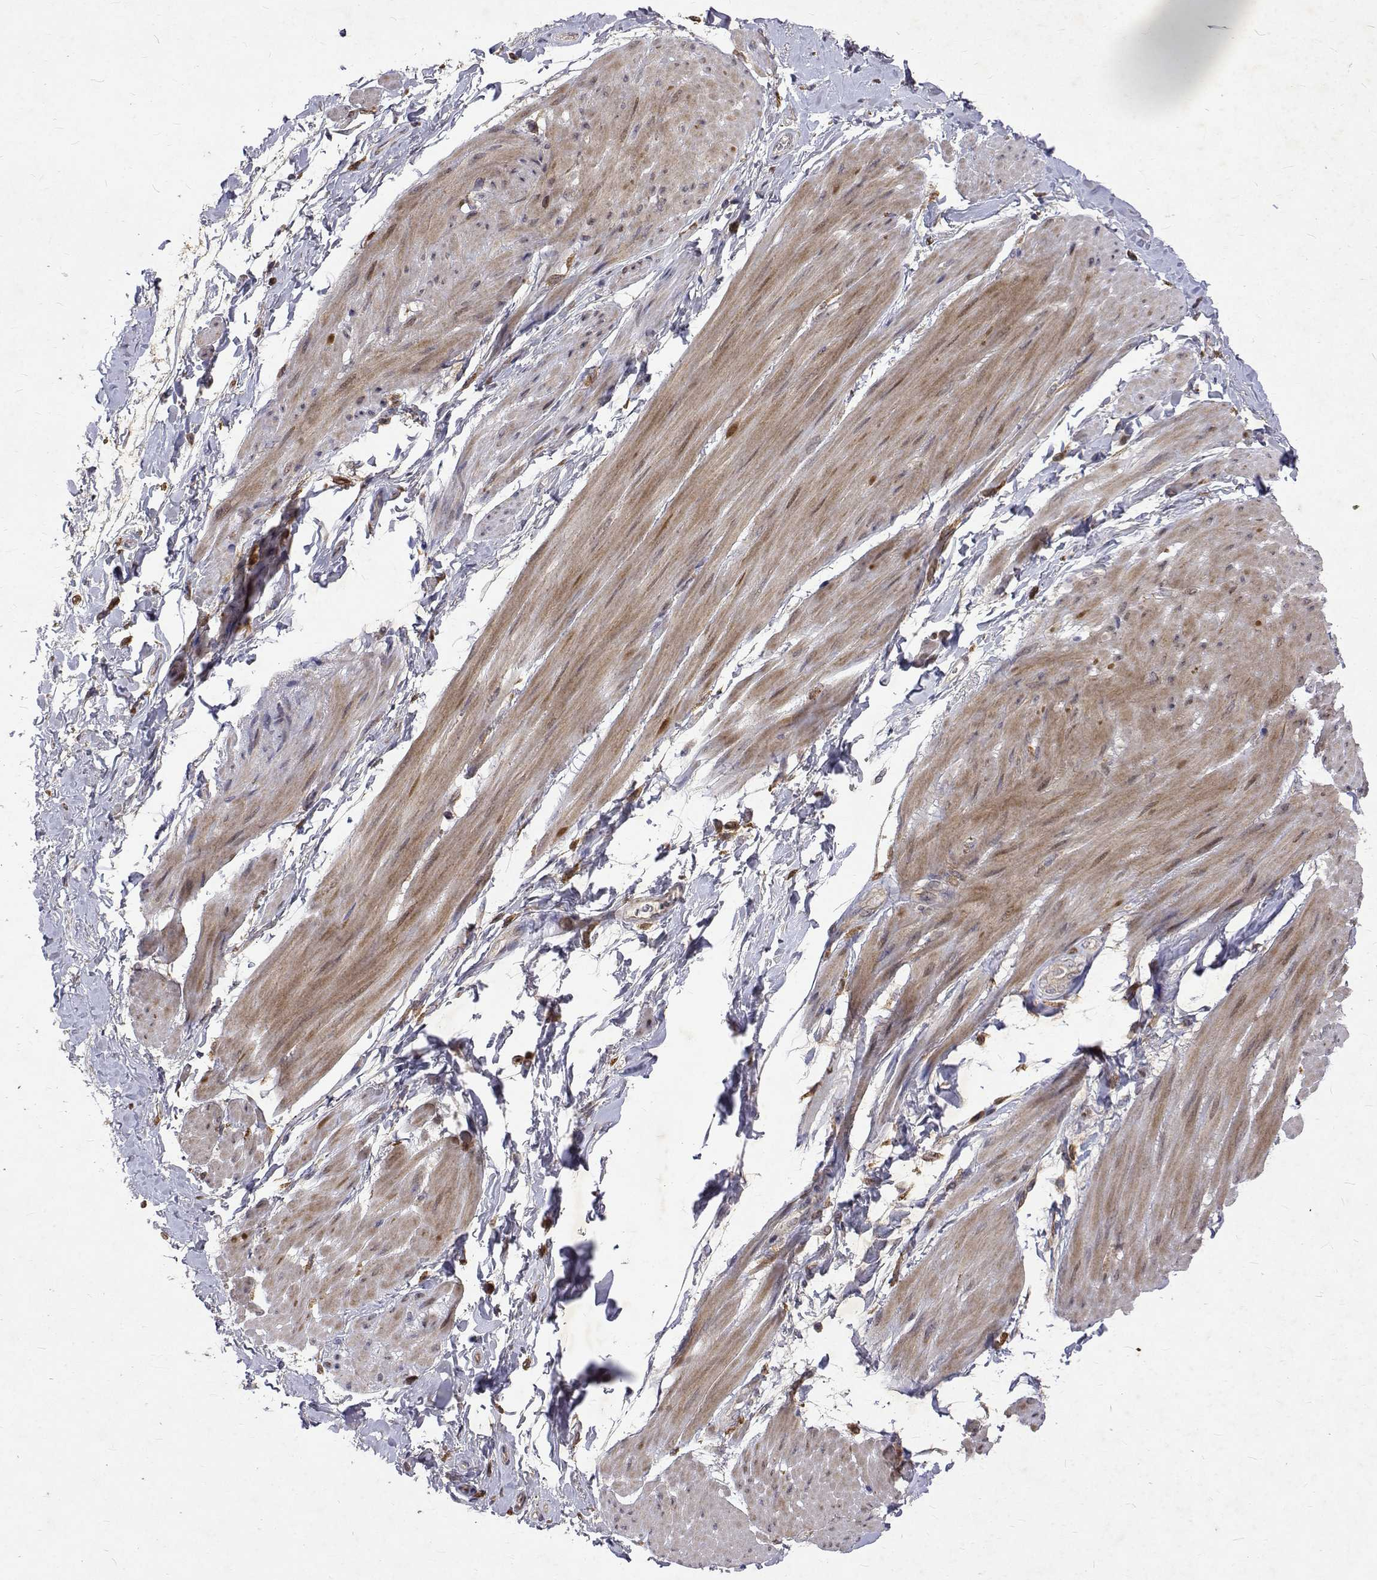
{"staining": {"intensity": "moderate", "quantity": "25%-75%", "location": "cytoplasmic/membranous"}, "tissue": "adipose tissue", "cell_type": "Adipocytes", "image_type": "normal", "snomed": [{"axis": "morphology", "description": "Normal tissue, NOS"}, {"axis": "topography", "description": "Urinary bladder"}, {"axis": "topography", "description": "Peripheral nerve tissue"}], "caption": "The image demonstrates immunohistochemical staining of unremarkable adipose tissue. There is moderate cytoplasmic/membranous expression is present in approximately 25%-75% of adipocytes.", "gene": "ALKBH8", "patient": {"sex": "female", "age": 60}}